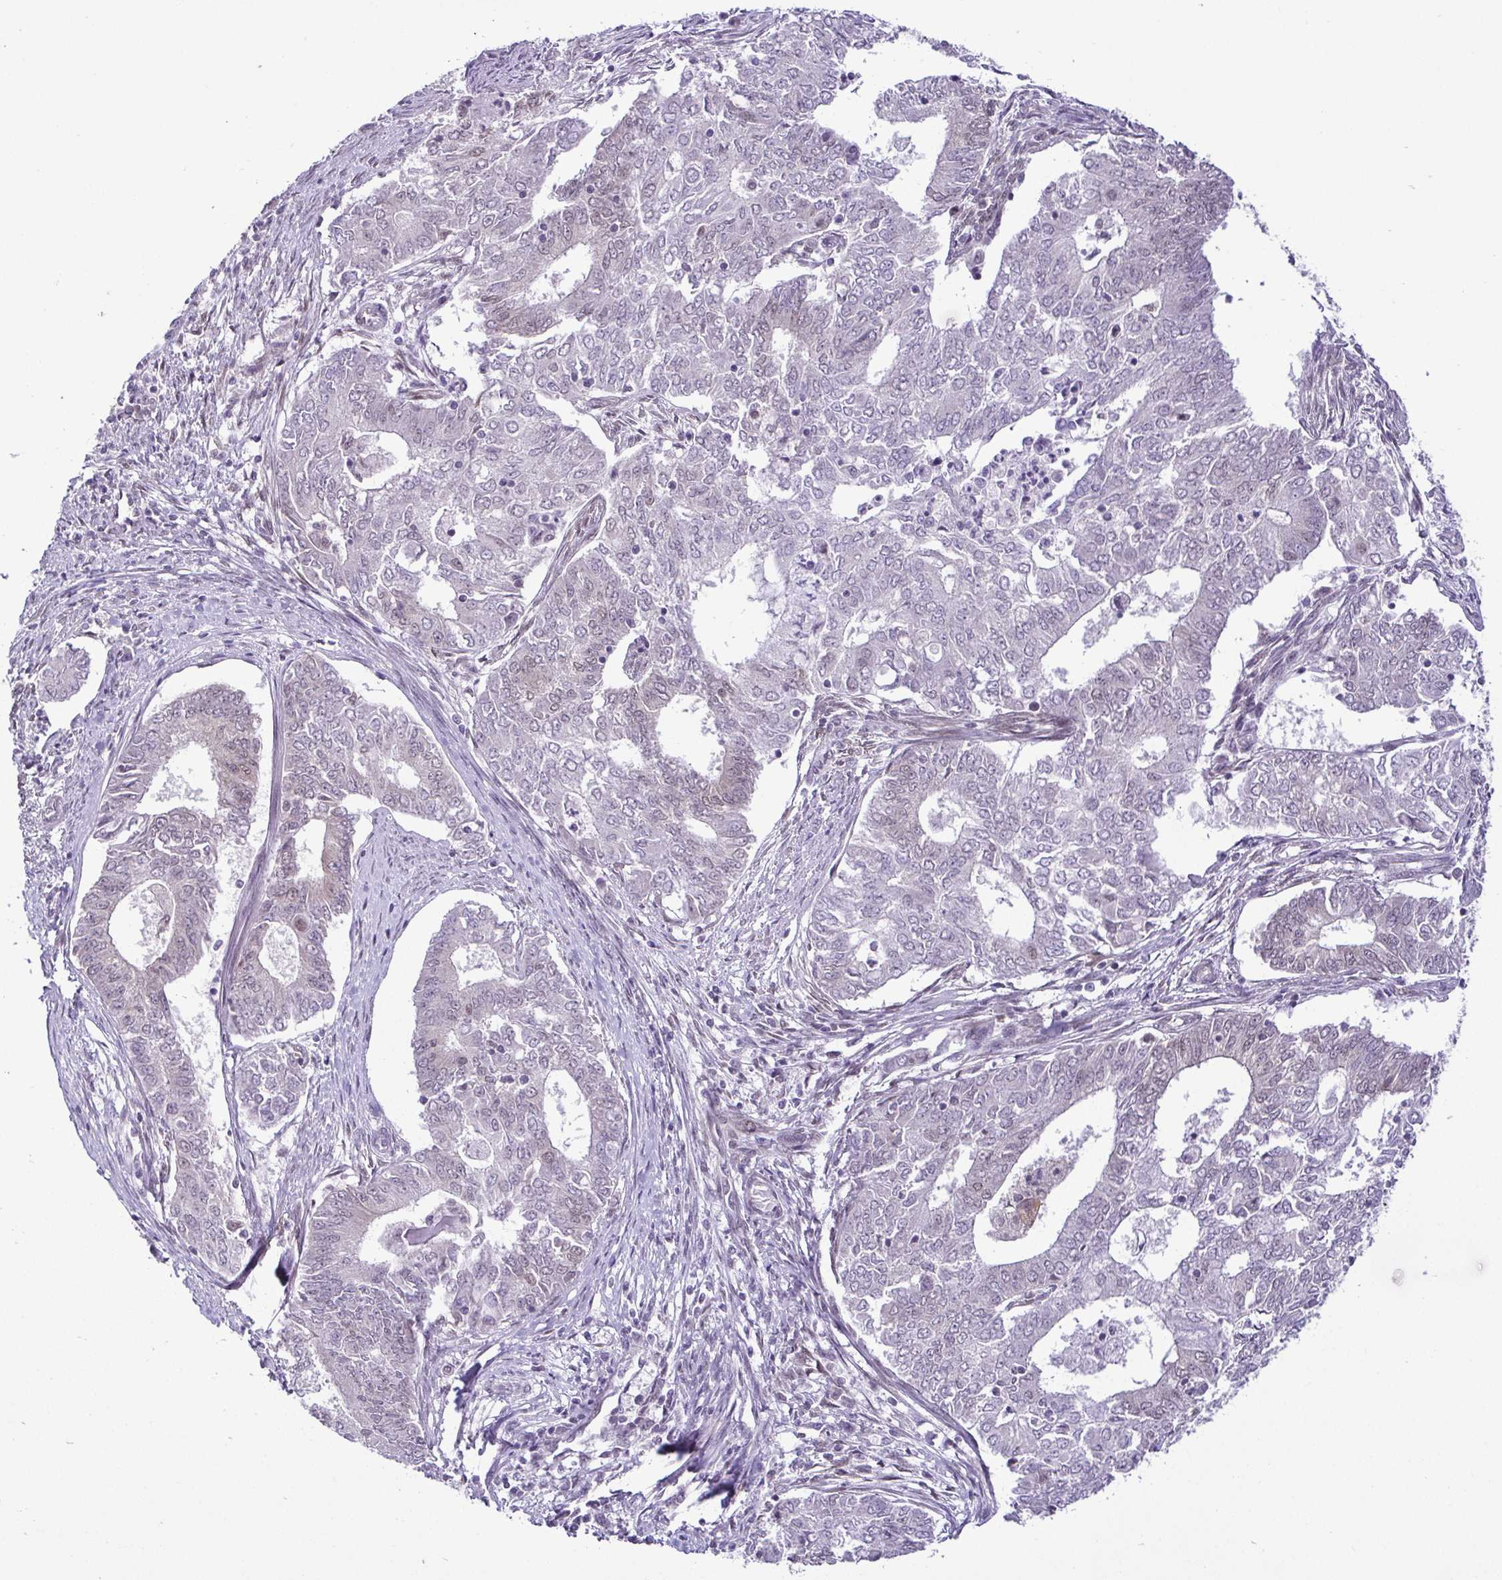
{"staining": {"intensity": "weak", "quantity": "<25%", "location": "nuclear"}, "tissue": "endometrial cancer", "cell_type": "Tumor cells", "image_type": "cancer", "snomed": [{"axis": "morphology", "description": "Adenocarcinoma, NOS"}, {"axis": "topography", "description": "Endometrium"}], "caption": "A micrograph of human endometrial adenocarcinoma is negative for staining in tumor cells.", "gene": "RBM3", "patient": {"sex": "female", "age": 62}}